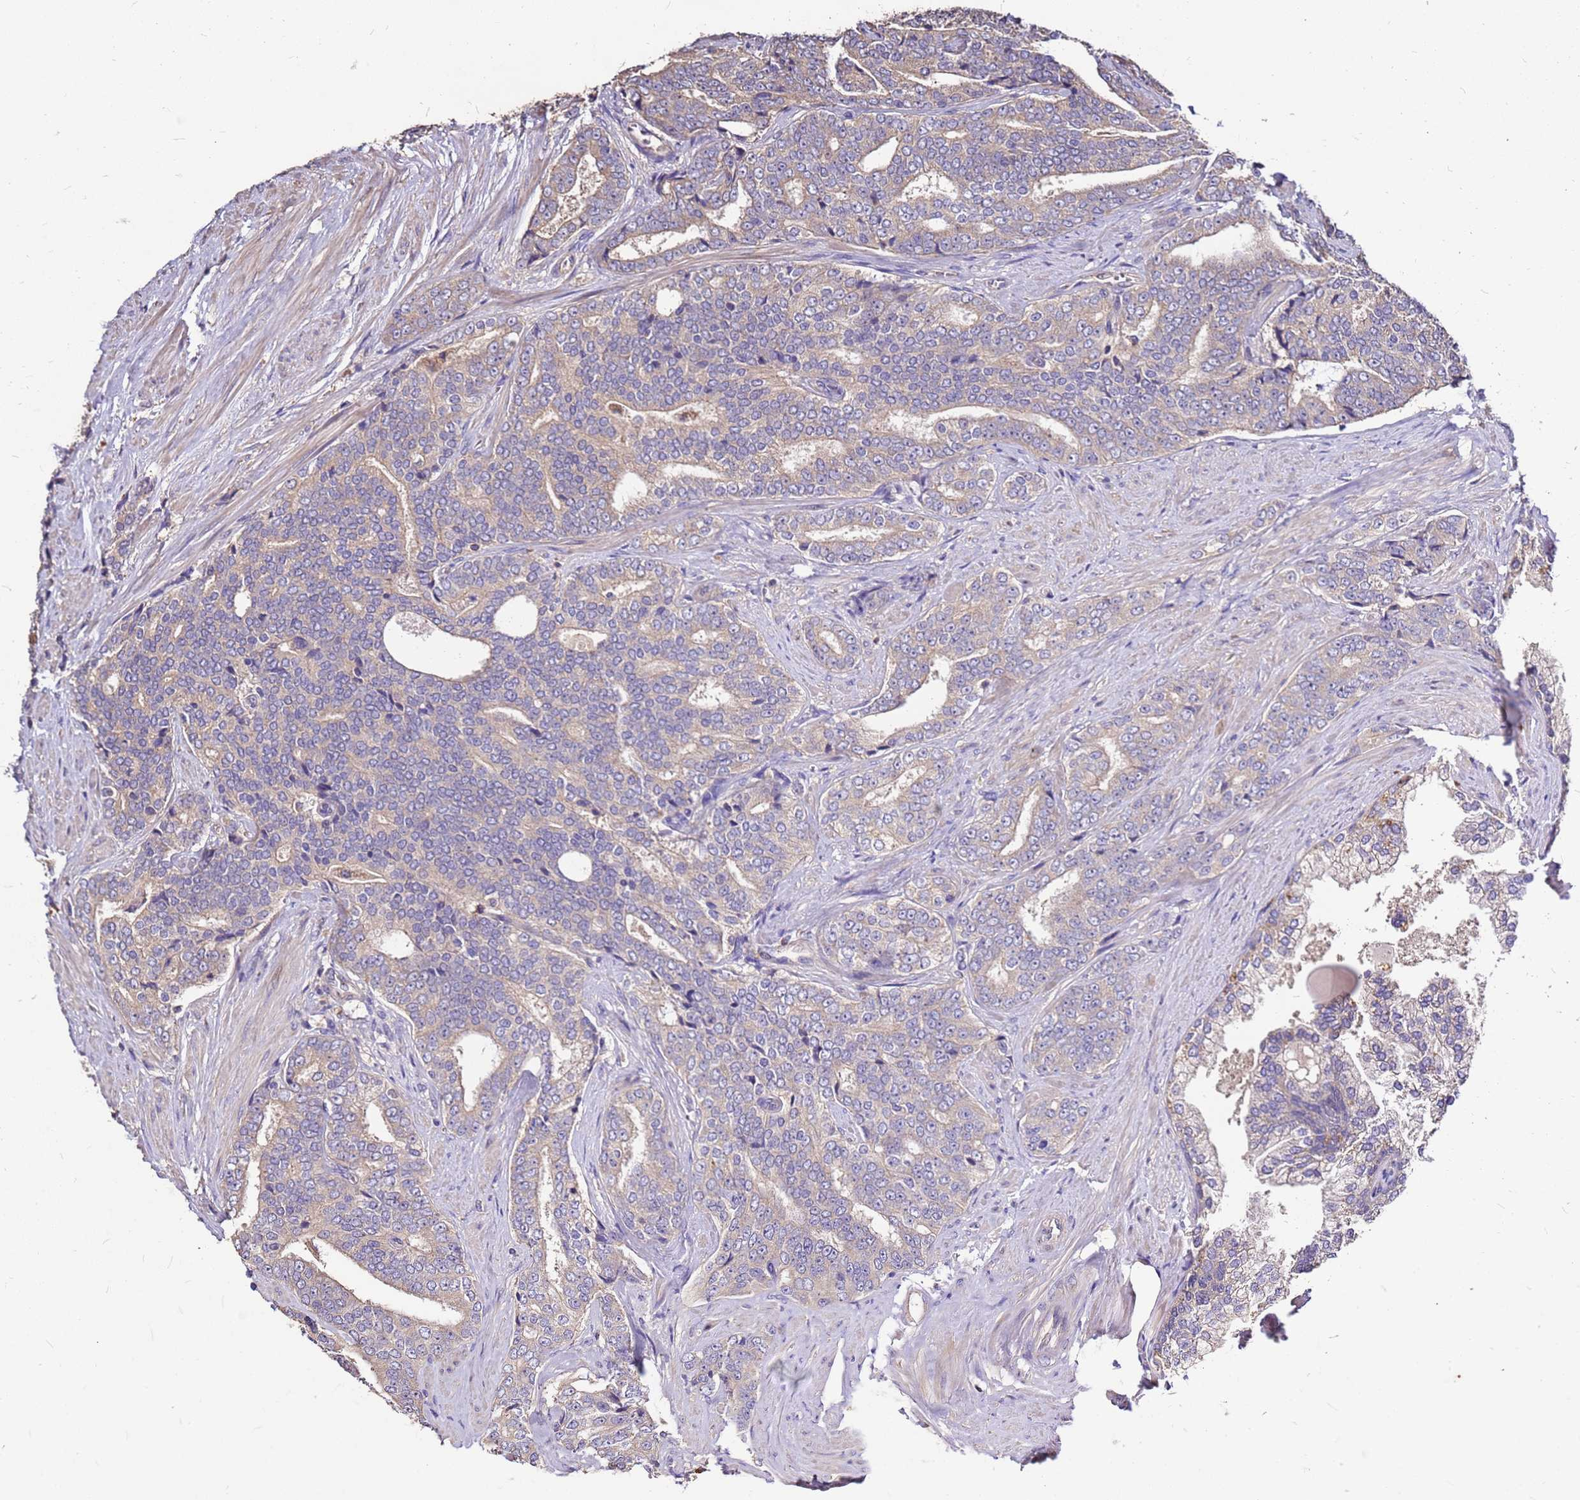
{"staining": {"intensity": "weak", "quantity": "25%-75%", "location": "cytoplasmic/membranous"}, "tissue": "prostate cancer", "cell_type": "Tumor cells", "image_type": "cancer", "snomed": [{"axis": "morphology", "description": "Adenocarcinoma, High grade"}, {"axis": "topography", "description": "Prostate"}], "caption": "Immunohistochemistry (IHC) staining of prostate cancer, which displays low levels of weak cytoplasmic/membranous expression in approximately 25%-75% of tumor cells indicating weak cytoplasmic/membranous protein staining. The staining was performed using DAB (3,3'-diaminobenzidine) (brown) for protein detection and nuclei were counterstained in hematoxylin (blue).", "gene": "EXD3", "patient": {"sex": "male", "age": 67}}